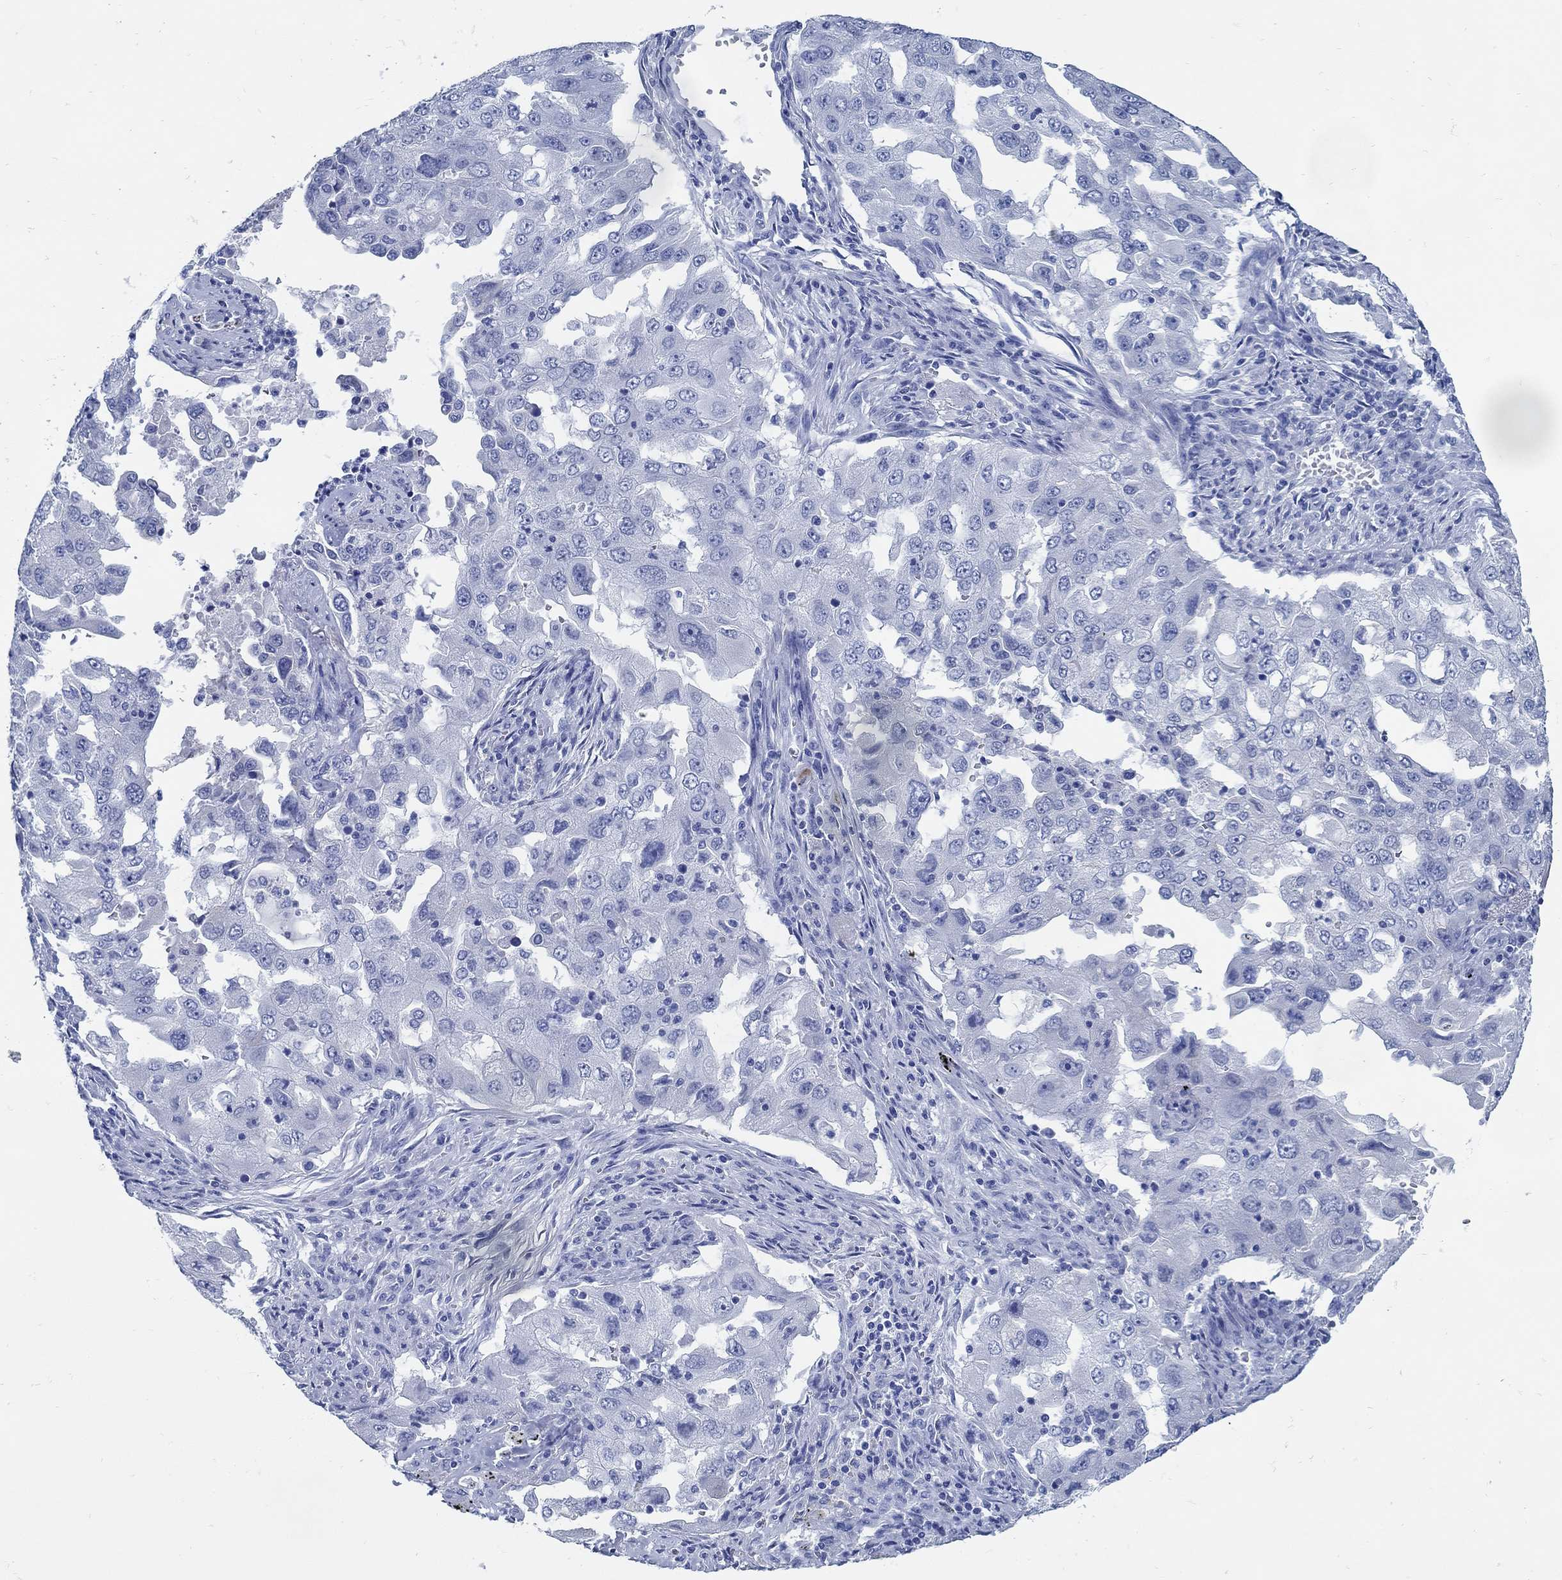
{"staining": {"intensity": "negative", "quantity": "none", "location": "none"}, "tissue": "lung cancer", "cell_type": "Tumor cells", "image_type": "cancer", "snomed": [{"axis": "morphology", "description": "Adenocarcinoma, NOS"}, {"axis": "topography", "description": "Lung"}], "caption": "A photomicrograph of lung cancer (adenocarcinoma) stained for a protein exhibits no brown staining in tumor cells.", "gene": "SLC45A1", "patient": {"sex": "female", "age": 61}}